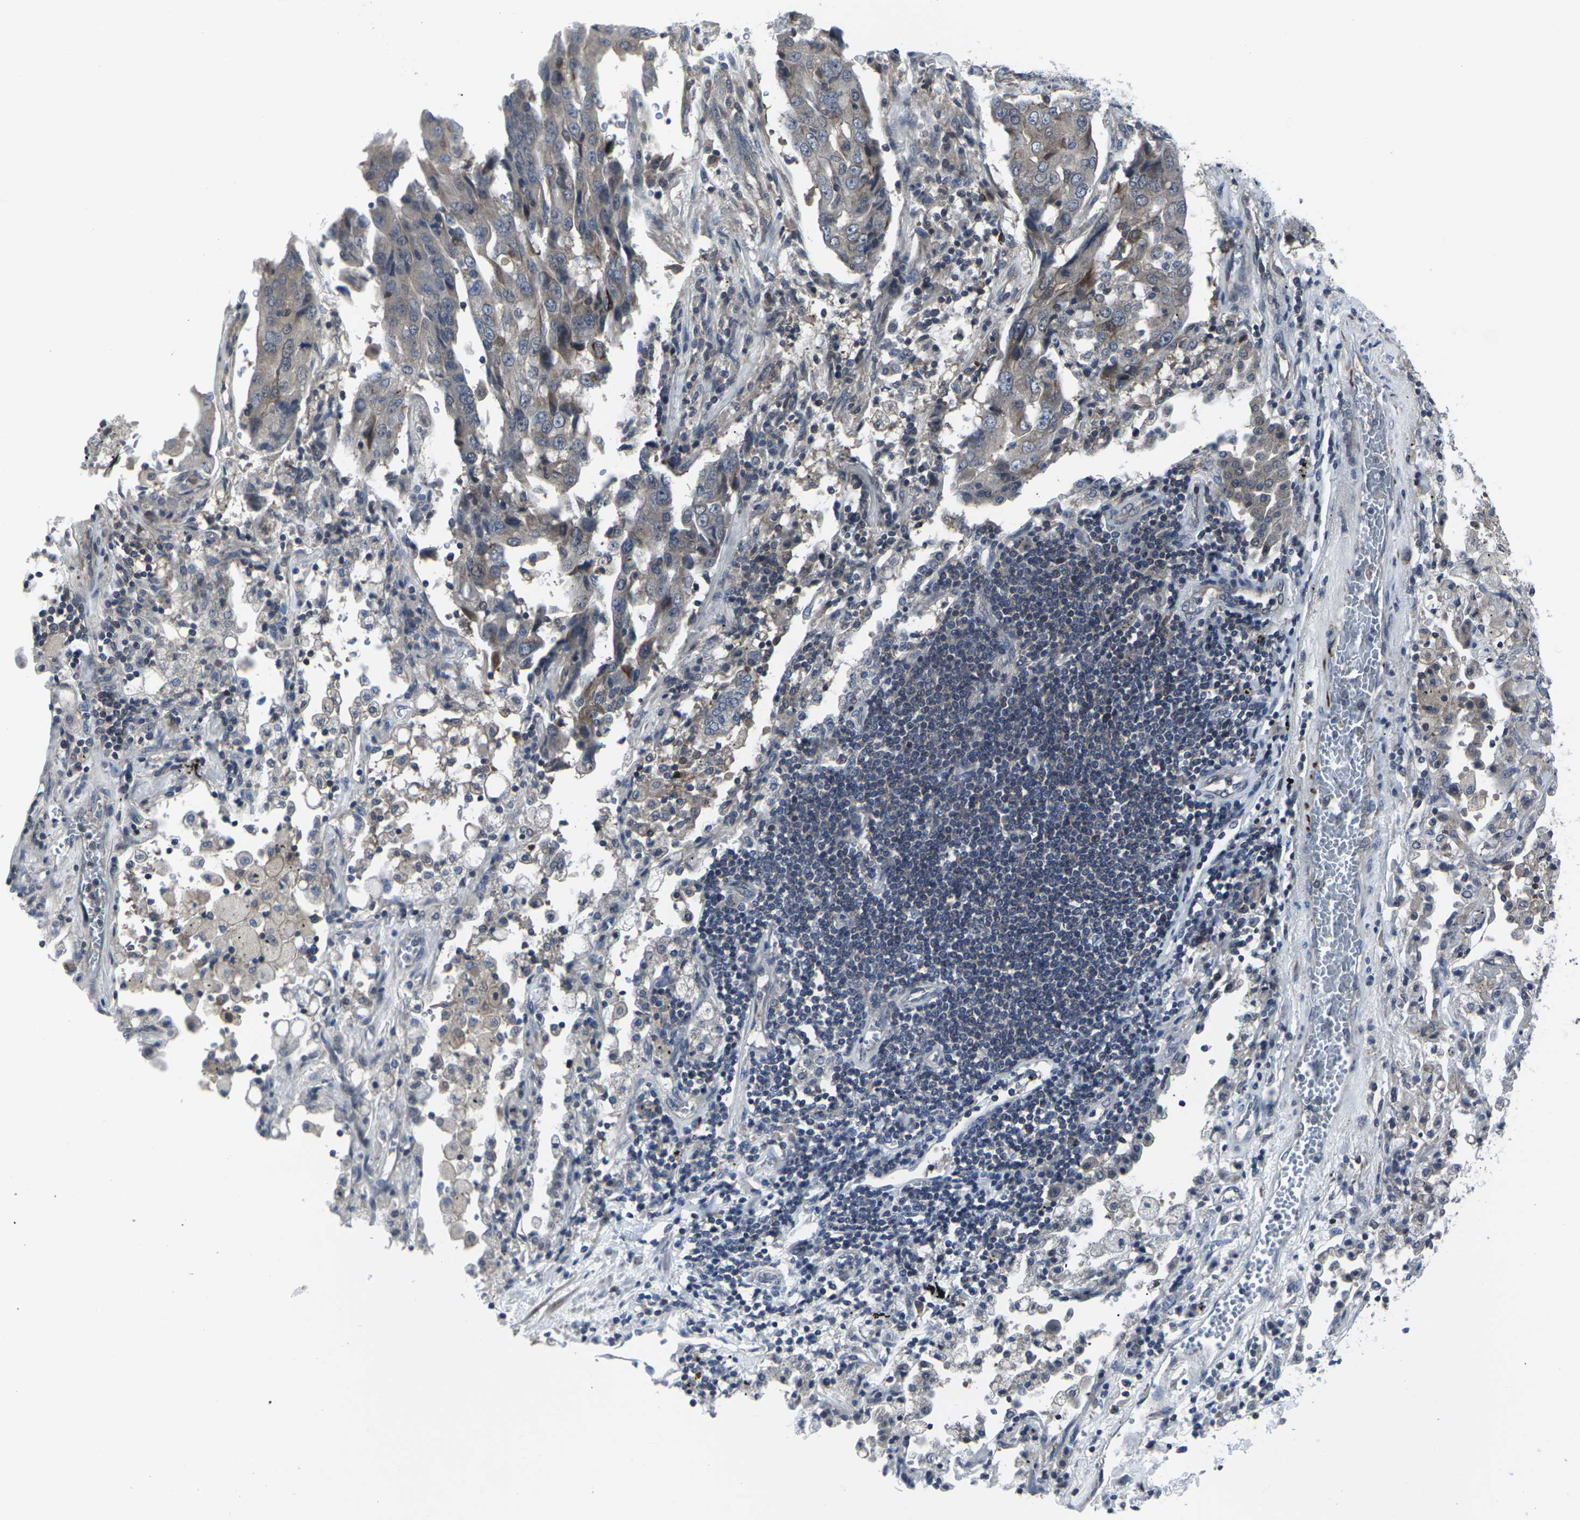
{"staining": {"intensity": "moderate", "quantity": ">75%", "location": "cytoplasmic/membranous"}, "tissue": "lung cancer", "cell_type": "Tumor cells", "image_type": "cancer", "snomed": [{"axis": "morphology", "description": "Adenocarcinoma, NOS"}, {"axis": "topography", "description": "Lung"}], "caption": "A high-resolution micrograph shows immunohistochemistry (IHC) staining of lung cancer, which reveals moderate cytoplasmic/membranous expression in approximately >75% of tumor cells. The protein of interest is shown in brown color, while the nuclei are stained blue.", "gene": "HPRT1", "patient": {"sex": "female", "age": 65}}